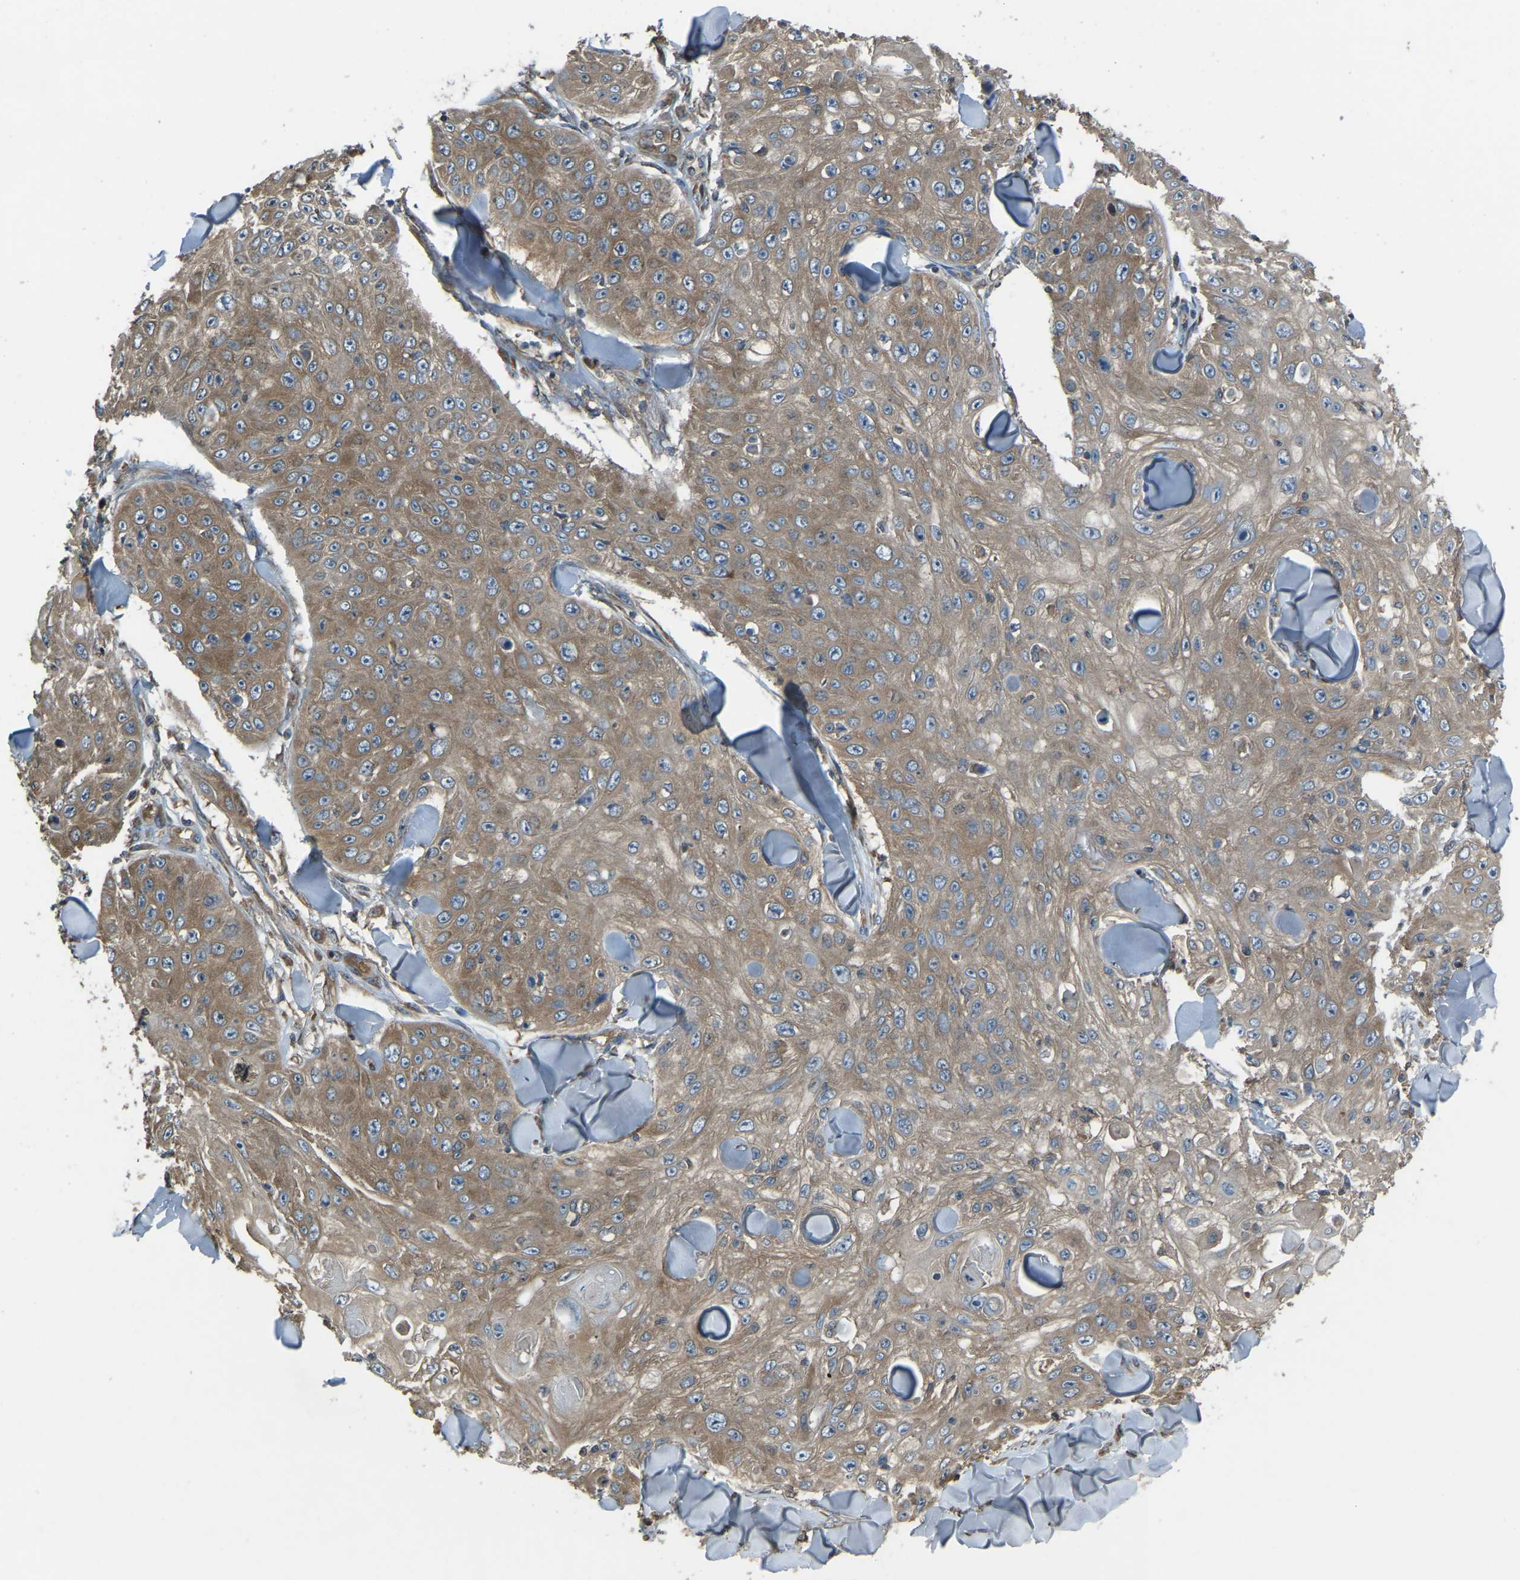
{"staining": {"intensity": "moderate", "quantity": ">75%", "location": "cytoplasmic/membranous"}, "tissue": "skin cancer", "cell_type": "Tumor cells", "image_type": "cancer", "snomed": [{"axis": "morphology", "description": "Squamous cell carcinoma, NOS"}, {"axis": "topography", "description": "Skin"}], "caption": "The photomicrograph shows a brown stain indicating the presence of a protein in the cytoplasmic/membranous of tumor cells in skin squamous cell carcinoma. (Stains: DAB (3,3'-diaminobenzidine) in brown, nuclei in blue, Microscopy: brightfield microscopy at high magnification).", "gene": "AIMP1", "patient": {"sex": "male", "age": 86}}